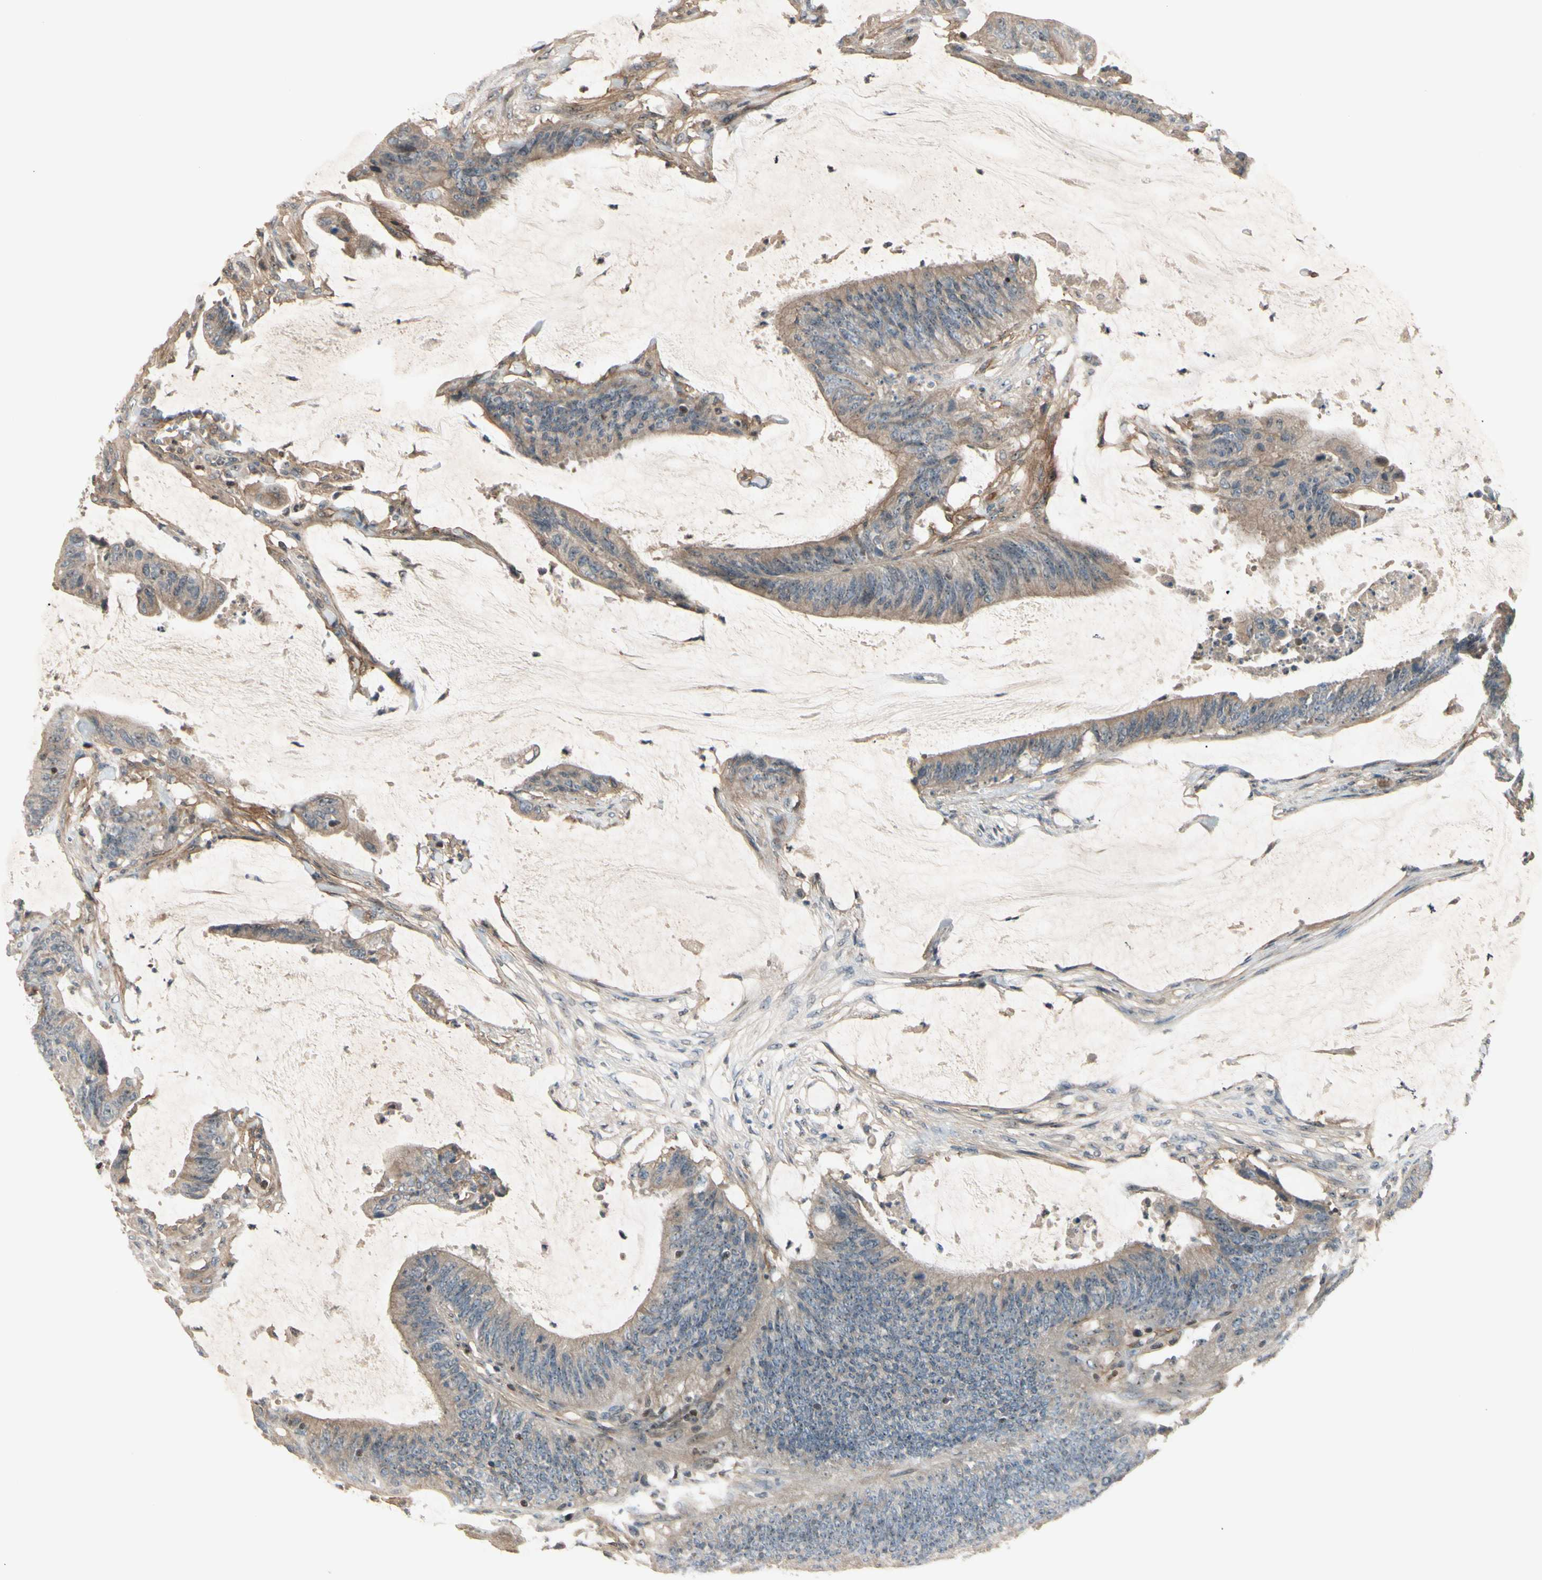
{"staining": {"intensity": "weak", "quantity": ">75%", "location": "cytoplasmic/membranous"}, "tissue": "colorectal cancer", "cell_type": "Tumor cells", "image_type": "cancer", "snomed": [{"axis": "morphology", "description": "Adenocarcinoma, NOS"}, {"axis": "topography", "description": "Rectum"}], "caption": "High-magnification brightfield microscopy of colorectal adenocarcinoma stained with DAB (brown) and counterstained with hematoxylin (blue). tumor cells exhibit weak cytoplasmic/membranous positivity is identified in approximately>75% of cells.", "gene": "NFYA", "patient": {"sex": "female", "age": 66}}